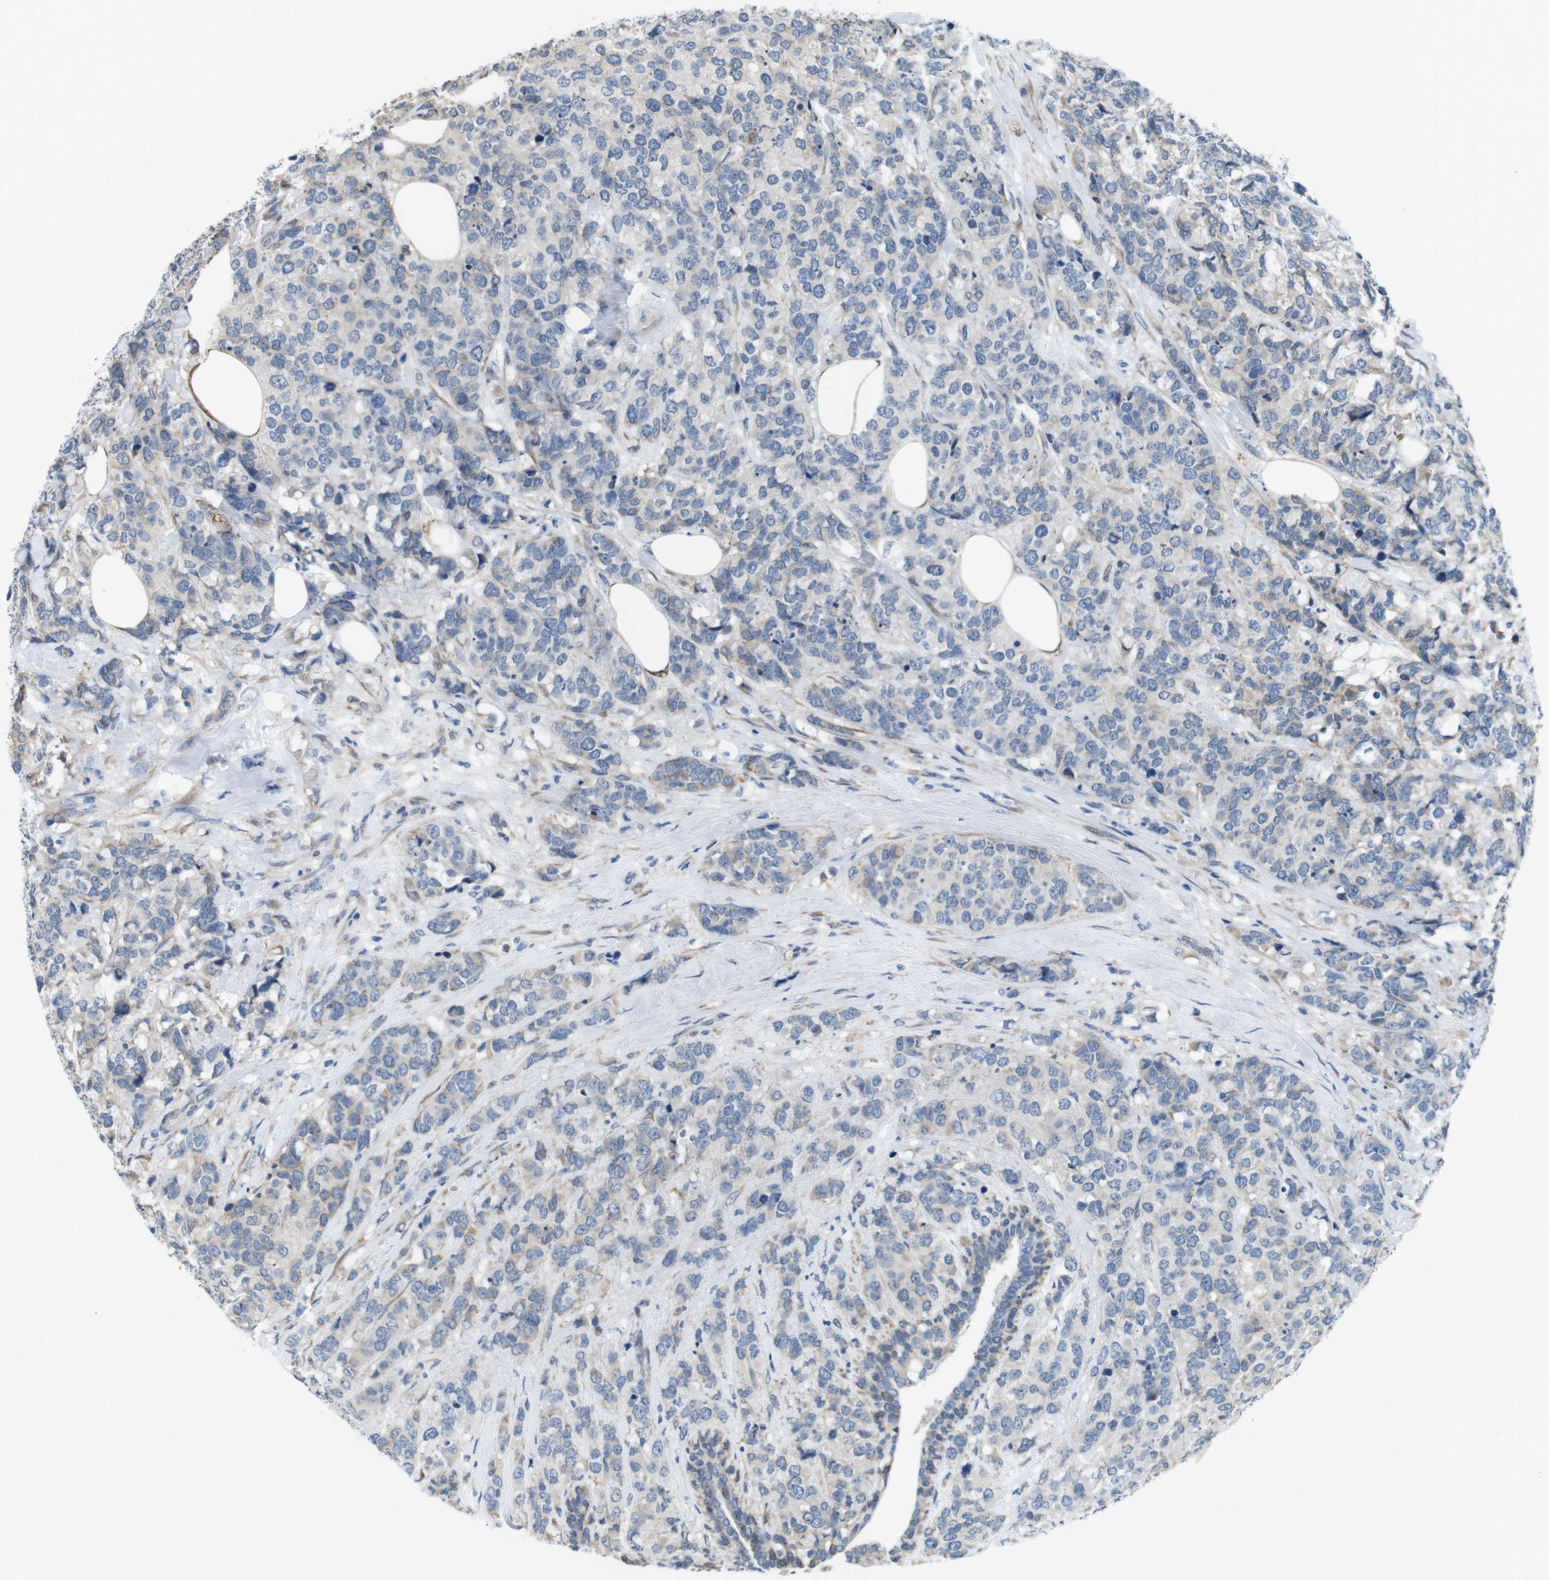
{"staining": {"intensity": "weak", "quantity": "<25%", "location": "cytoplasmic/membranous"}, "tissue": "breast cancer", "cell_type": "Tumor cells", "image_type": "cancer", "snomed": [{"axis": "morphology", "description": "Lobular carcinoma"}, {"axis": "topography", "description": "Breast"}], "caption": "This is an immunohistochemistry (IHC) photomicrograph of breast cancer (lobular carcinoma). There is no staining in tumor cells.", "gene": "CDH8", "patient": {"sex": "female", "age": 59}}